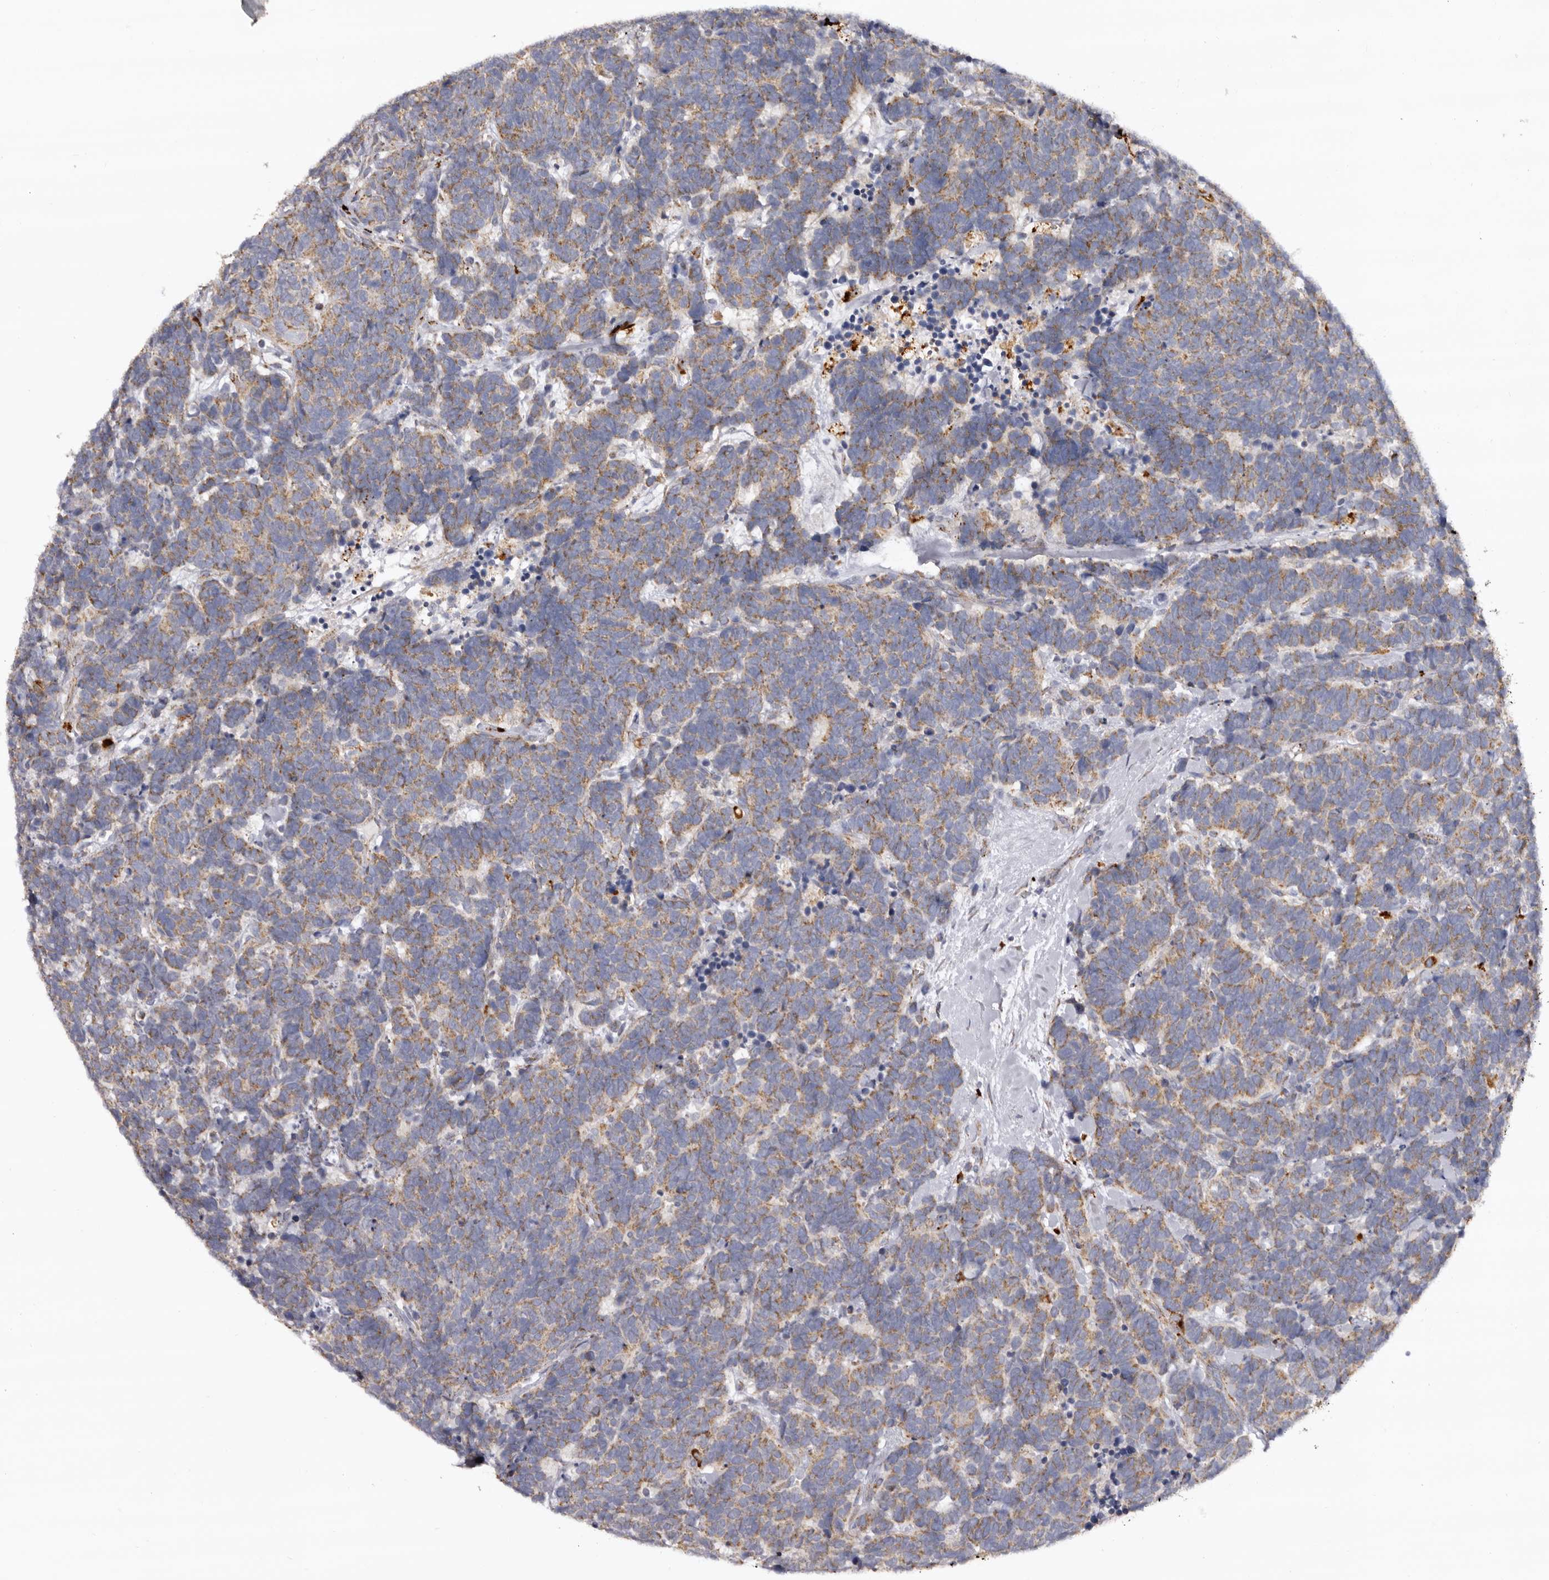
{"staining": {"intensity": "moderate", "quantity": ">75%", "location": "cytoplasmic/membranous"}, "tissue": "carcinoid", "cell_type": "Tumor cells", "image_type": "cancer", "snomed": [{"axis": "morphology", "description": "Carcinoma, NOS"}, {"axis": "morphology", "description": "Carcinoid, malignant, NOS"}, {"axis": "topography", "description": "Urinary bladder"}], "caption": "The immunohistochemical stain shows moderate cytoplasmic/membranous positivity in tumor cells of carcinoid tissue.", "gene": "MECR", "patient": {"sex": "male", "age": 57}}